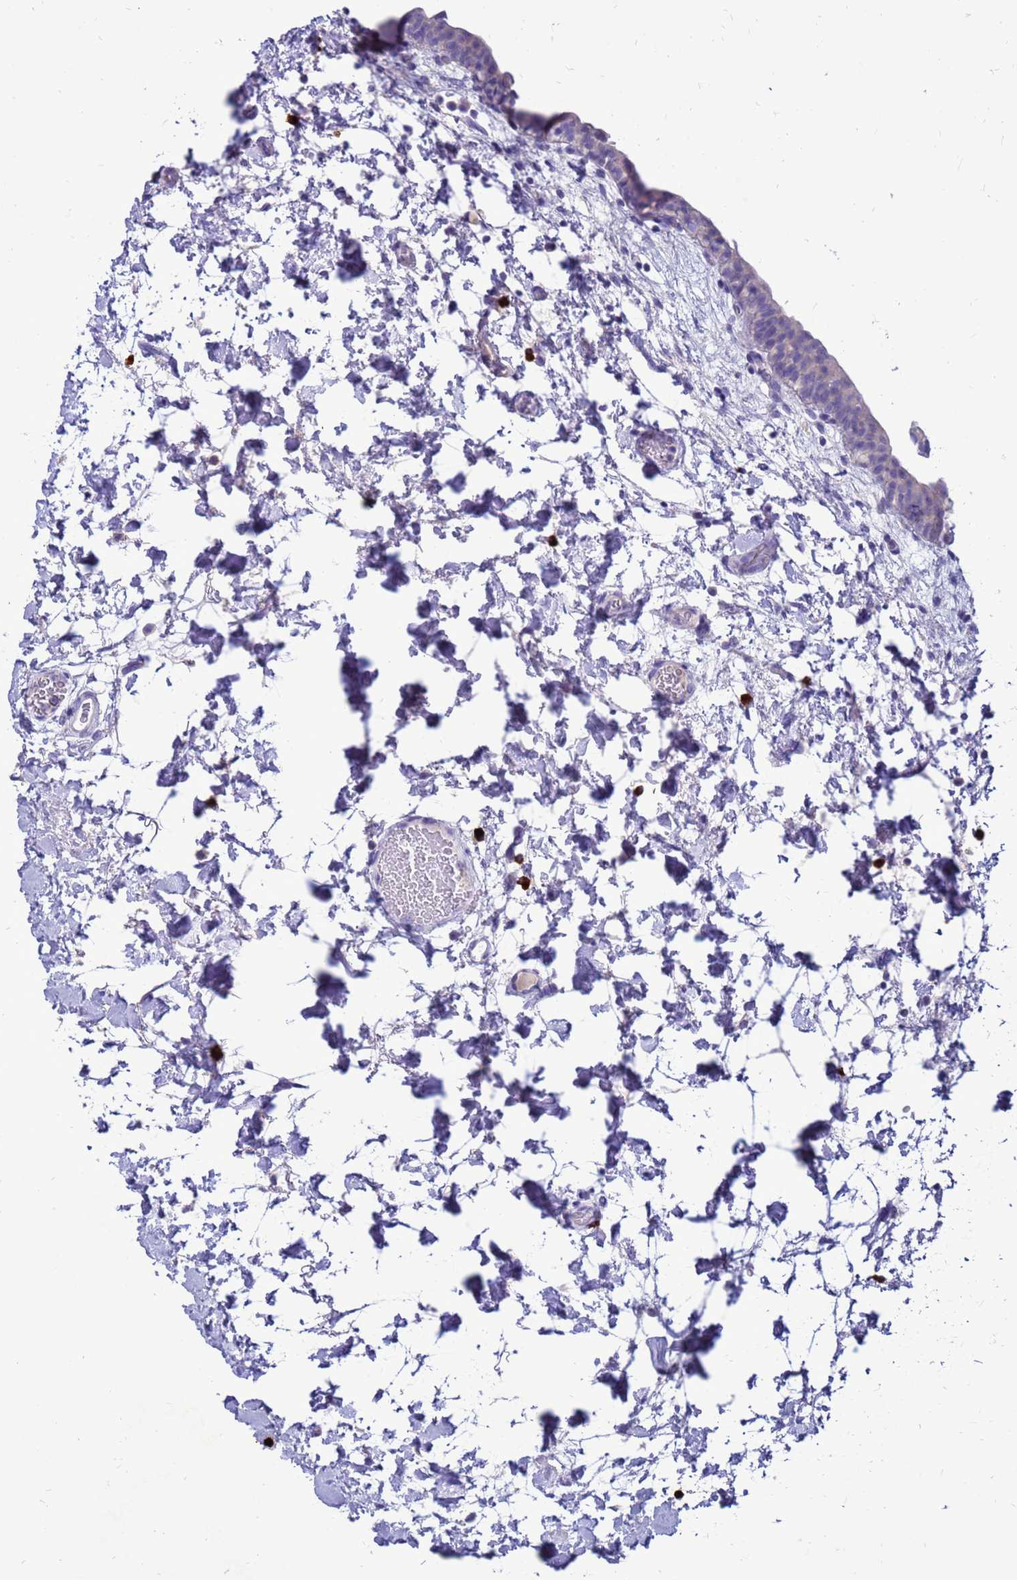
{"staining": {"intensity": "moderate", "quantity": "<25%", "location": "cytoplasmic/membranous"}, "tissue": "urinary bladder", "cell_type": "Urothelial cells", "image_type": "normal", "snomed": [{"axis": "morphology", "description": "Normal tissue, NOS"}, {"axis": "topography", "description": "Urinary bladder"}], "caption": "An image showing moderate cytoplasmic/membranous positivity in approximately <25% of urothelial cells in benign urinary bladder, as visualized by brown immunohistochemical staining.", "gene": "PDE10A", "patient": {"sex": "male", "age": 83}}